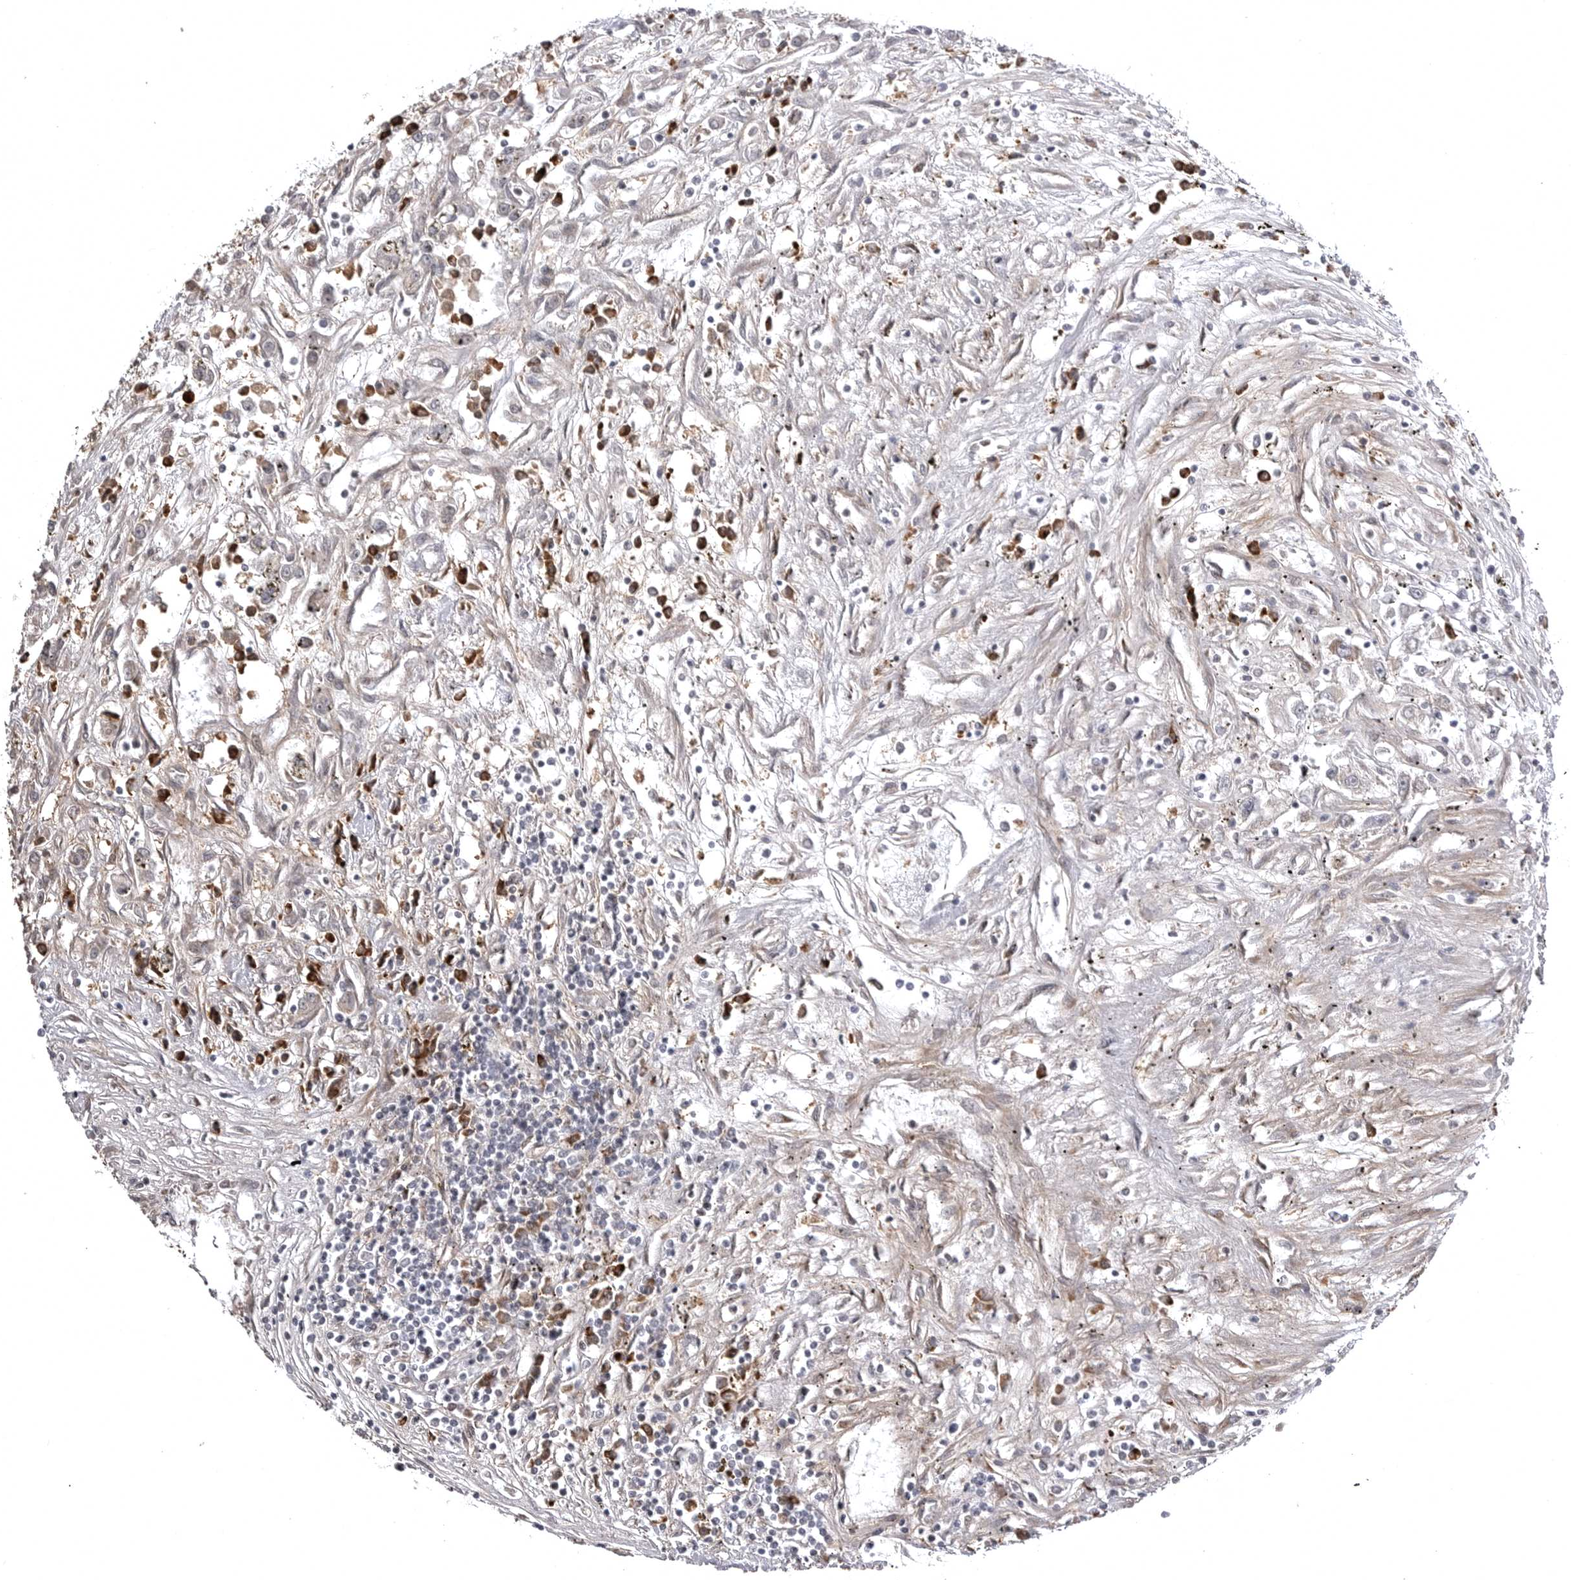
{"staining": {"intensity": "negative", "quantity": "none", "location": "none"}, "tissue": "renal cancer", "cell_type": "Tumor cells", "image_type": "cancer", "snomed": [{"axis": "morphology", "description": "Adenocarcinoma, NOS"}, {"axis": "topography", "description": "Kidney"}], "caption": "Immunohistochemistry (IHC) image of neoplastic tissue: human adenocarcinoma (renal) stained with DAB demonstrates no significant protein expression in tumor cells.", "gene": "ARL5A", "patient": {"sex": "female", "age": 52}}